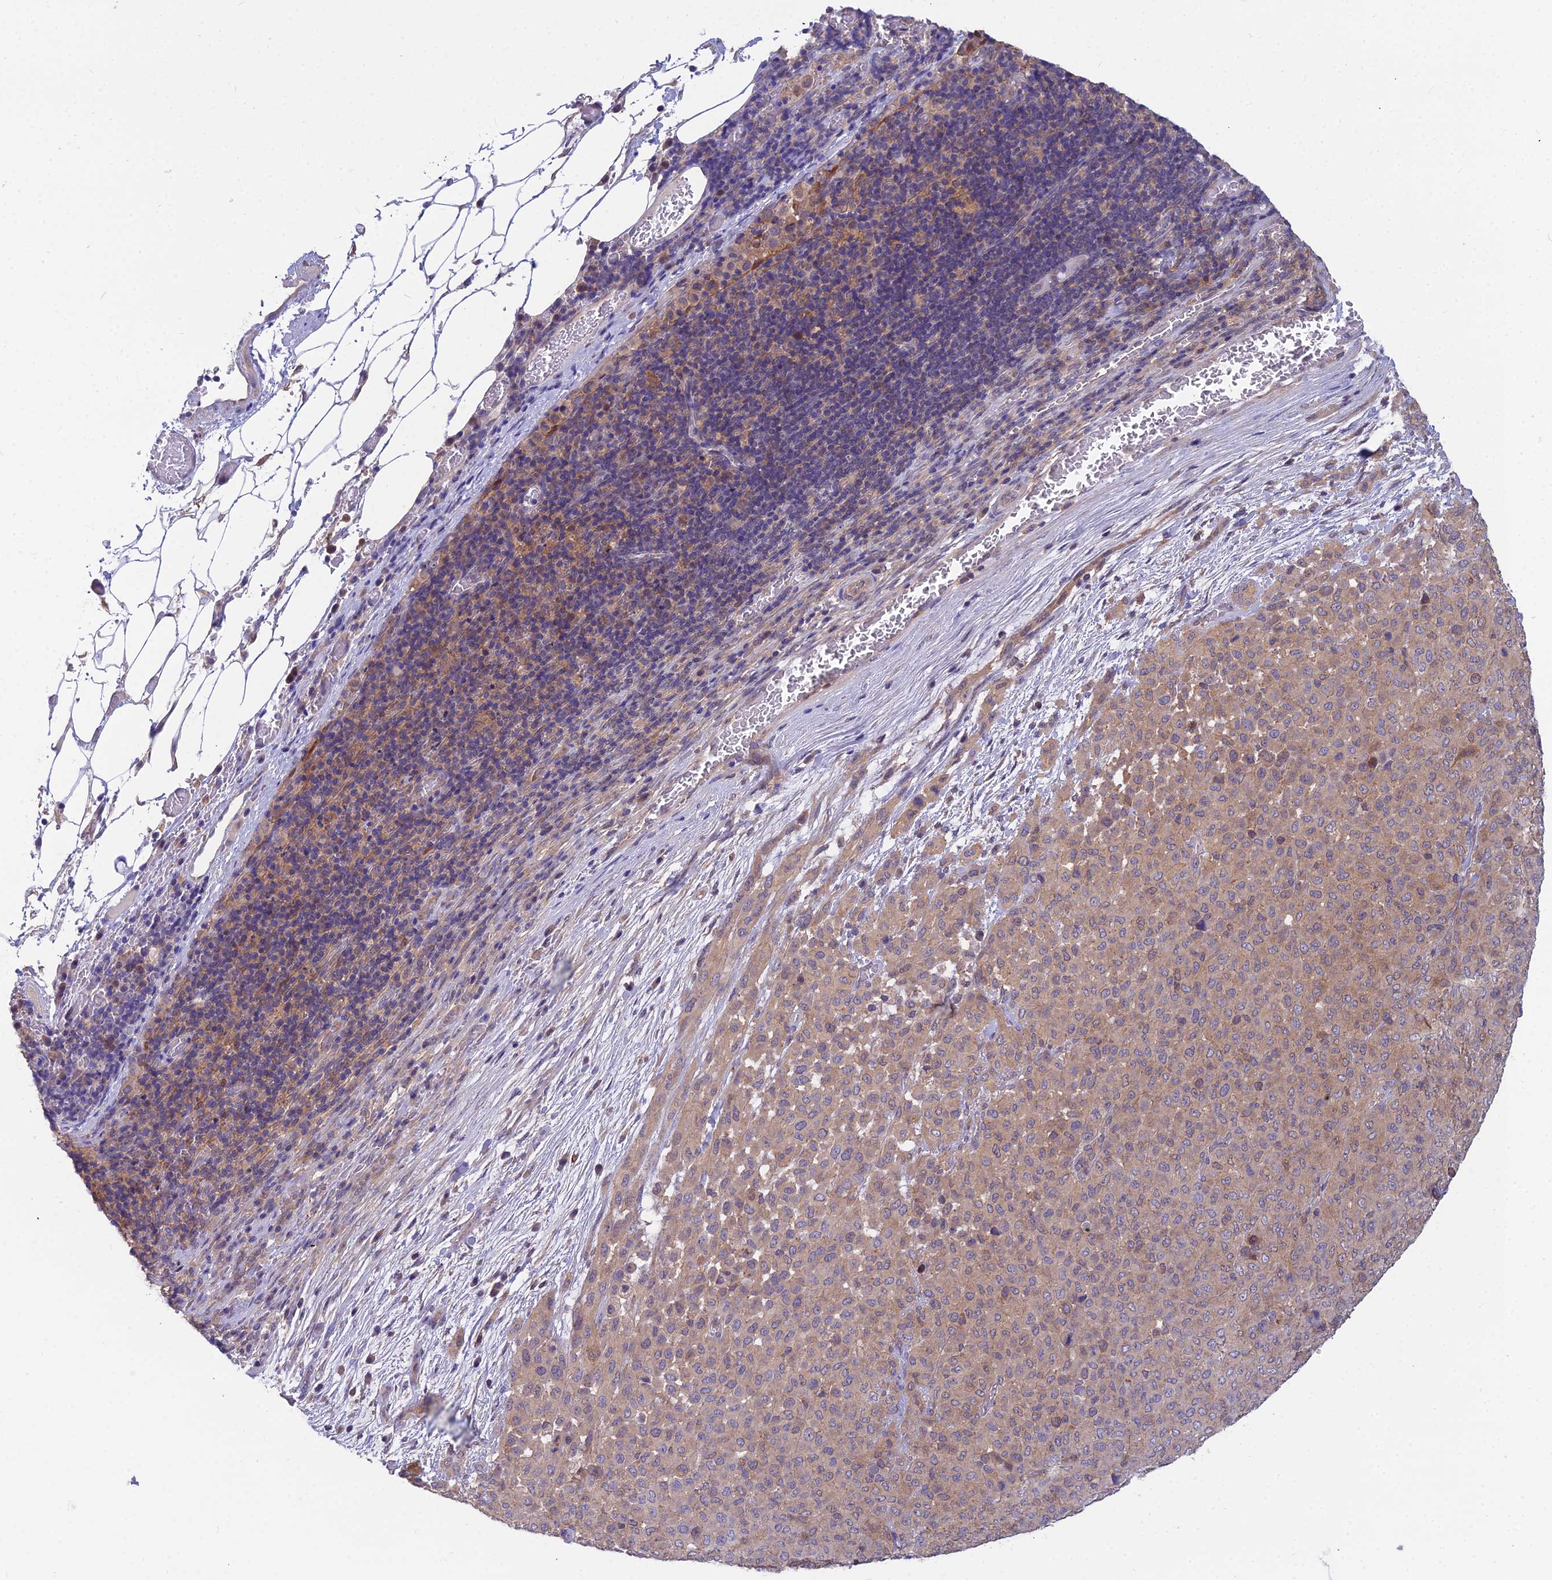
{"staining": {"intensity": "weak", "quantity": ">75%", "location": "cytoplasmic/membranous"}, "tissue": "melanoma", "cell_type": "Tumor cells", "image_type": "cancer", "snomed": [{"axis": "morphology", "description": "Malignant melanoma, Metastatic site"}, {"axis": "topography", "description": "Skin"}], "caption": "An IHC micrograph of neoplastic tissue is shown. Protein staining in brown shows weak cytoplasmic/membranous positivity in melanoma within tumor cells. The staining was performed using DAB, with brown indicating positive protein expression. Nuclei are stained blue with hematoxylin.", "gene": "MVD", "patient": {"sex": "female", "age": 81}}